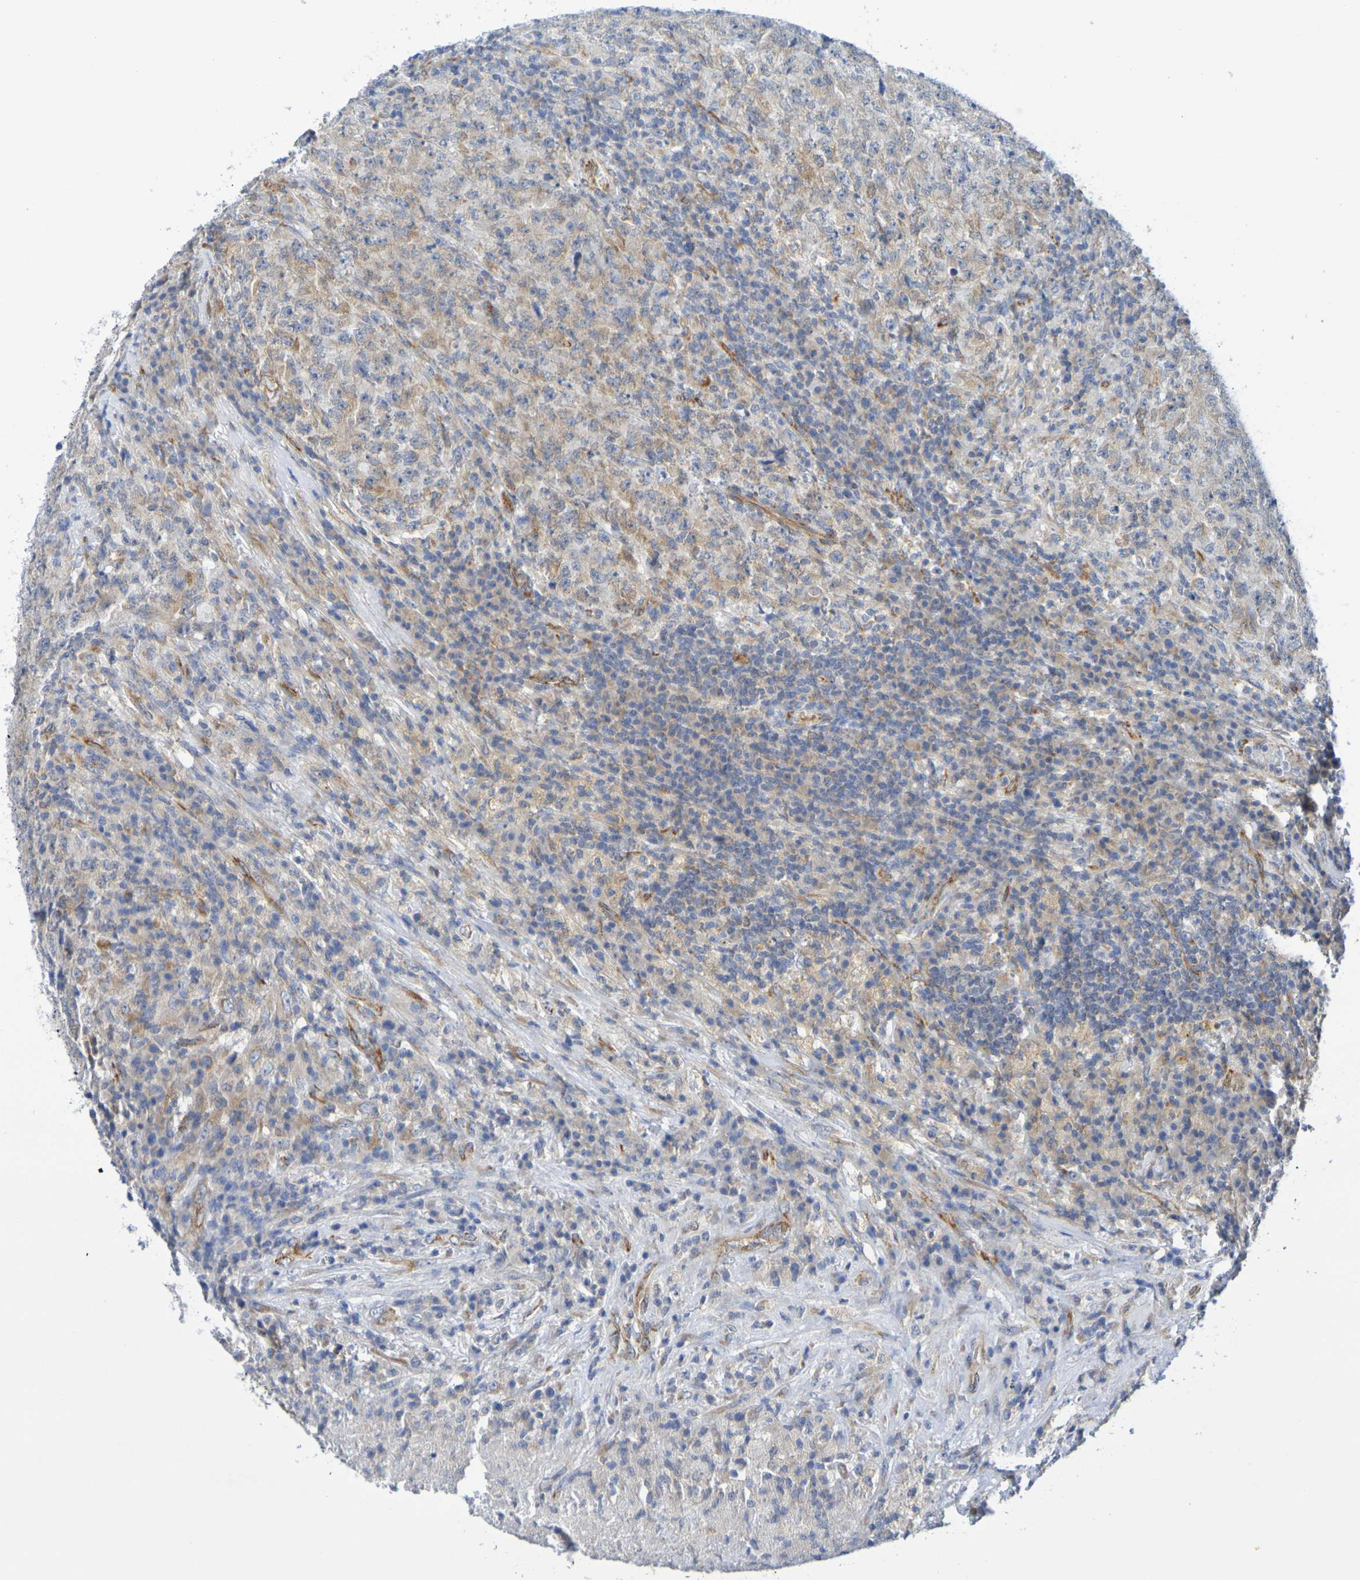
{"staining": {"intensity": "weak", "quantity": ">75%", "location": "cytoplasmic/membranous"}, "tissue": "testis cancer", "cell_type": "Tumor cells", "image_type": "cancer", "snomed": [{"axis": "morphology", "description": "Necrosis, NOS"}, {"axis": "morphology", "description": "Carcinoma, Embryonal, NOS"}, {"axis": "topography", "description": "Testis"}], "caption": "Testis embryonal carcinoma stained with DAB immunohistochemistry (IHC) displays low levels of weak cytoplasmic/membranous expression in about >75% of tumor cells.", "gene": "TMCC3", "patient": {"sex": "male", "age": 19}}